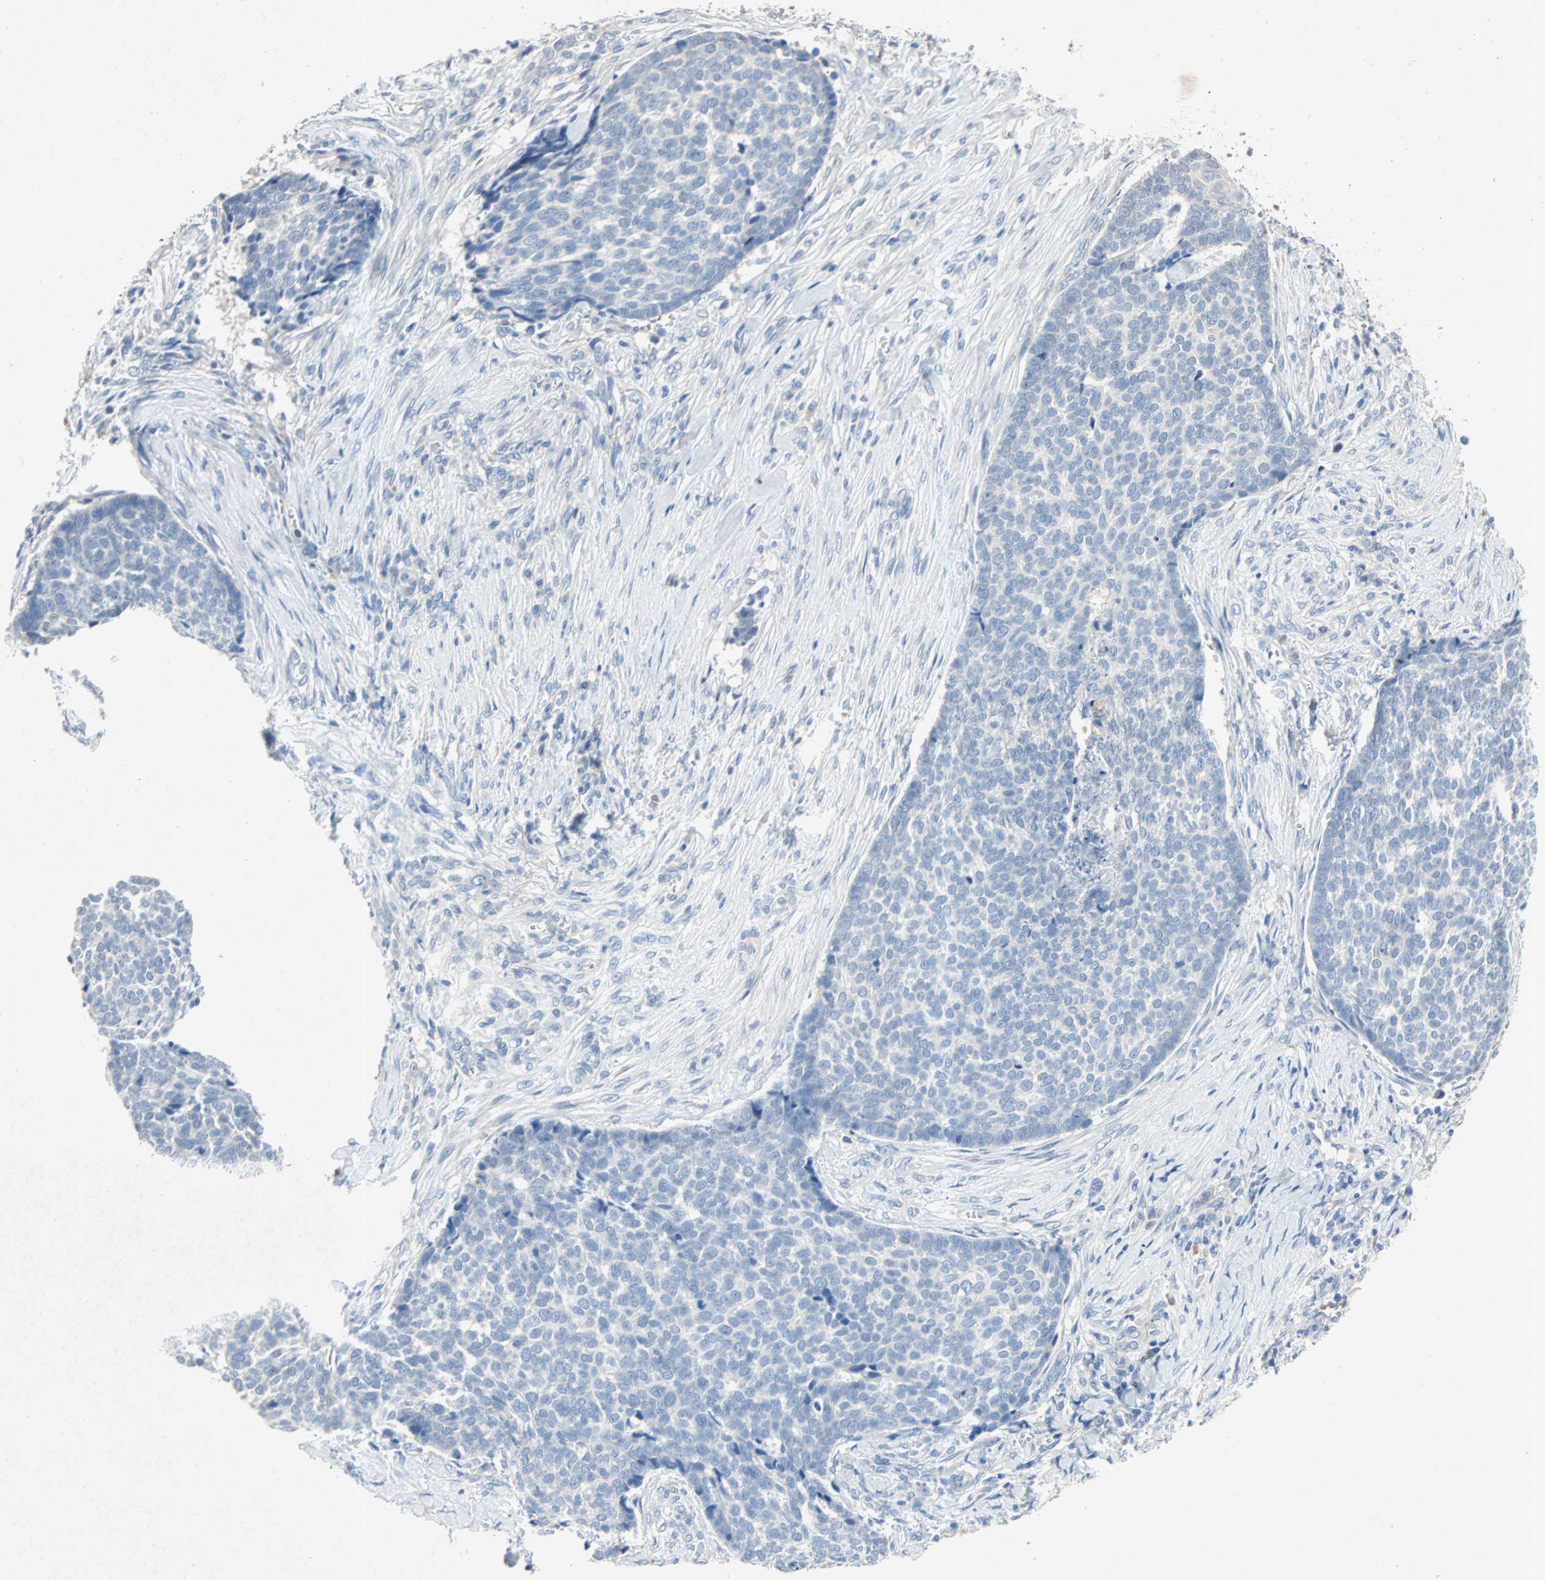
{"staining": {"intensity": "negative", "quantity": "none", "location": "none"}, "tissue": "skin cancer", "cell_type": "Tumor cells", "image_type": "cancer", "snomed": [{"axis": "morphology", "description": "Basal cell carcinoma"}, {"axis": "topography", "description": "Skin"}], "caption": "Immunohistochemical staining of human basal cell carcinoma (skin) exhibits no significant staining in tumor cells.", "gene": "PCDHB2", "patient": {"sex": "male", "age": 84}}